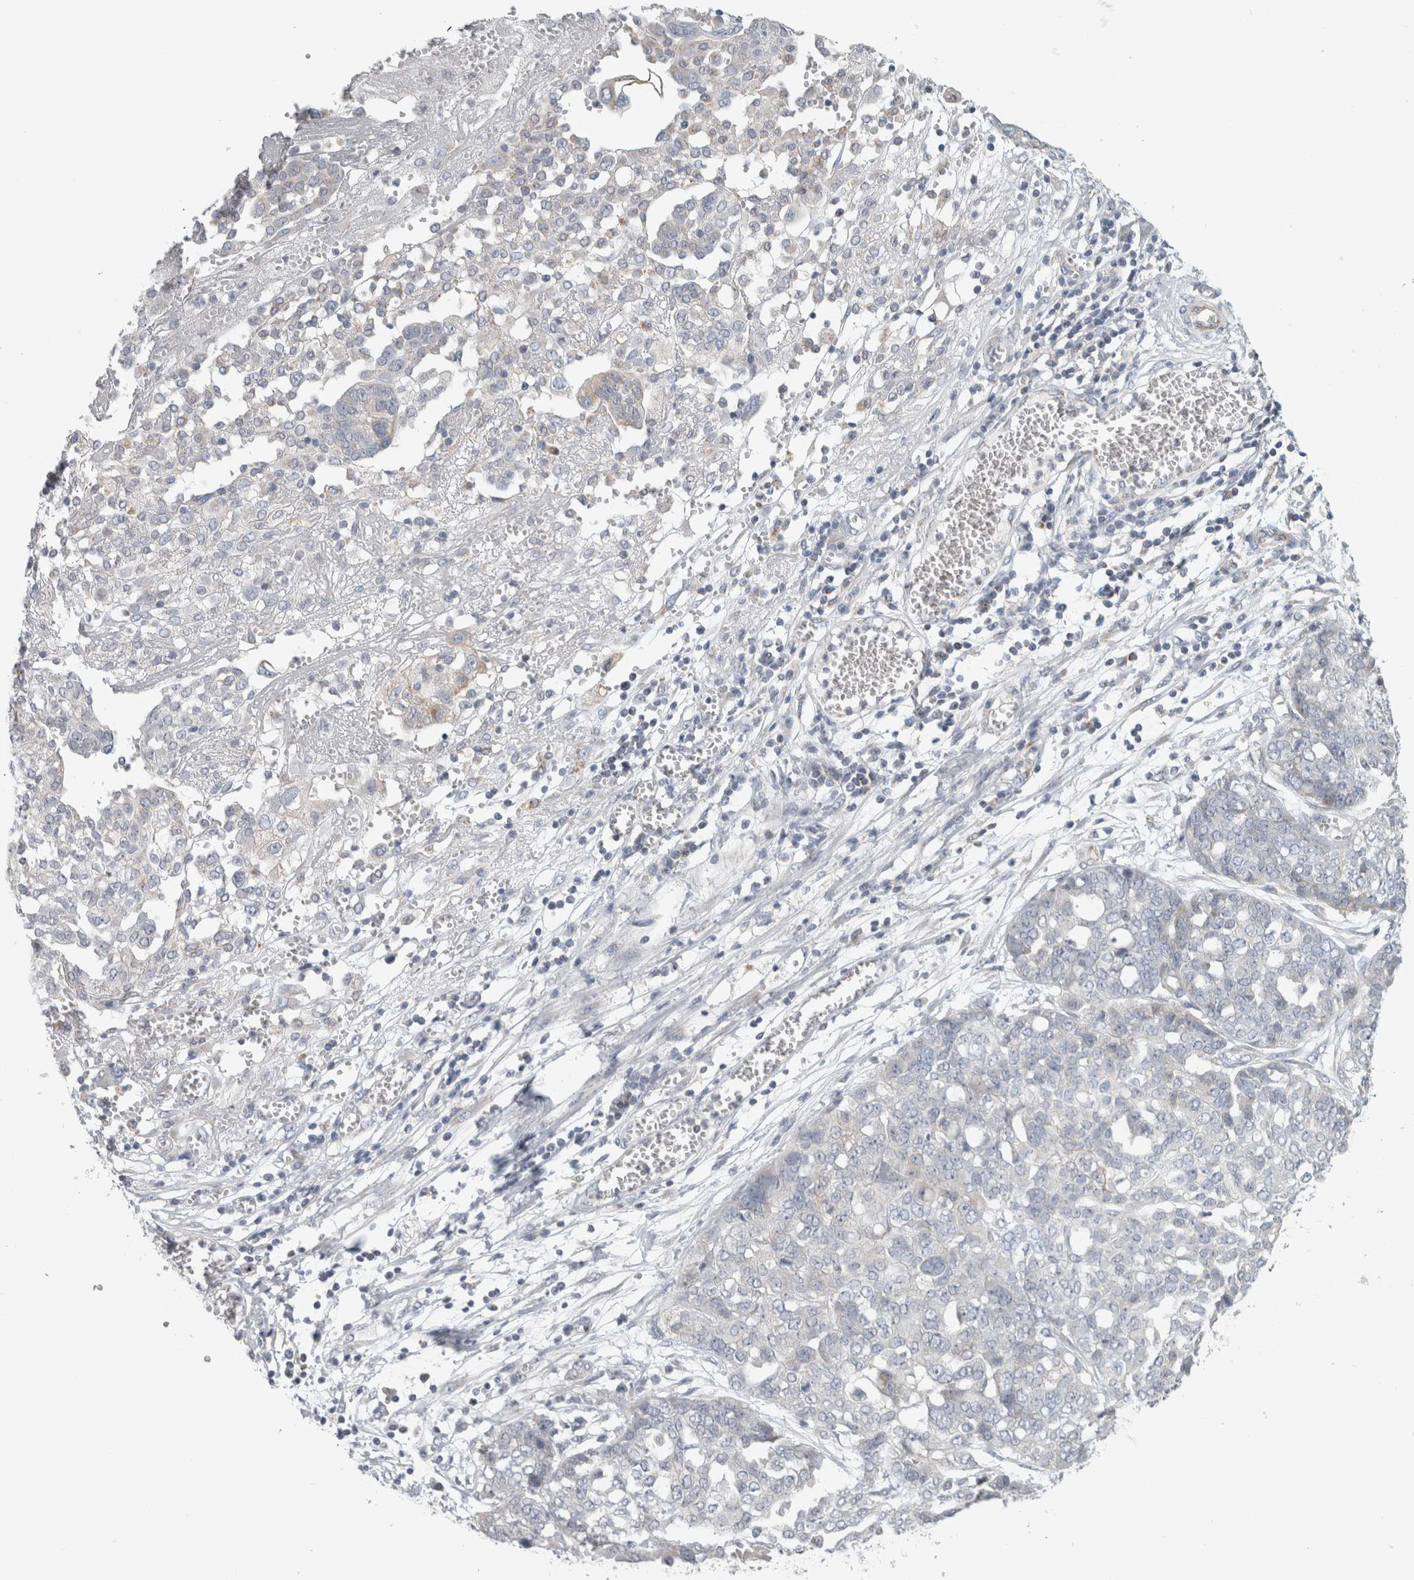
{"staining": {"intensity": "negative", "quantity": "none", "location": "none"}, "tissue": "ovarian cancer", "cell_type": "Tumor cells", "image_type": "cancer", "snomed": [{"axis": "morphology", "description": "Cystadenocarcinoma, serous, NOS"}, {"axis": "topography", "description": "Soft tissue"}, {"axis": "topography", "description": "Ovary"}], "caption": "An immunohistochemistry histopathology image of ovarian cancer is shown. There is no staining in tumor cells of ovarian cancer.", "gene": "RAB18", "patient": {"sex": "female", "age": 57}}